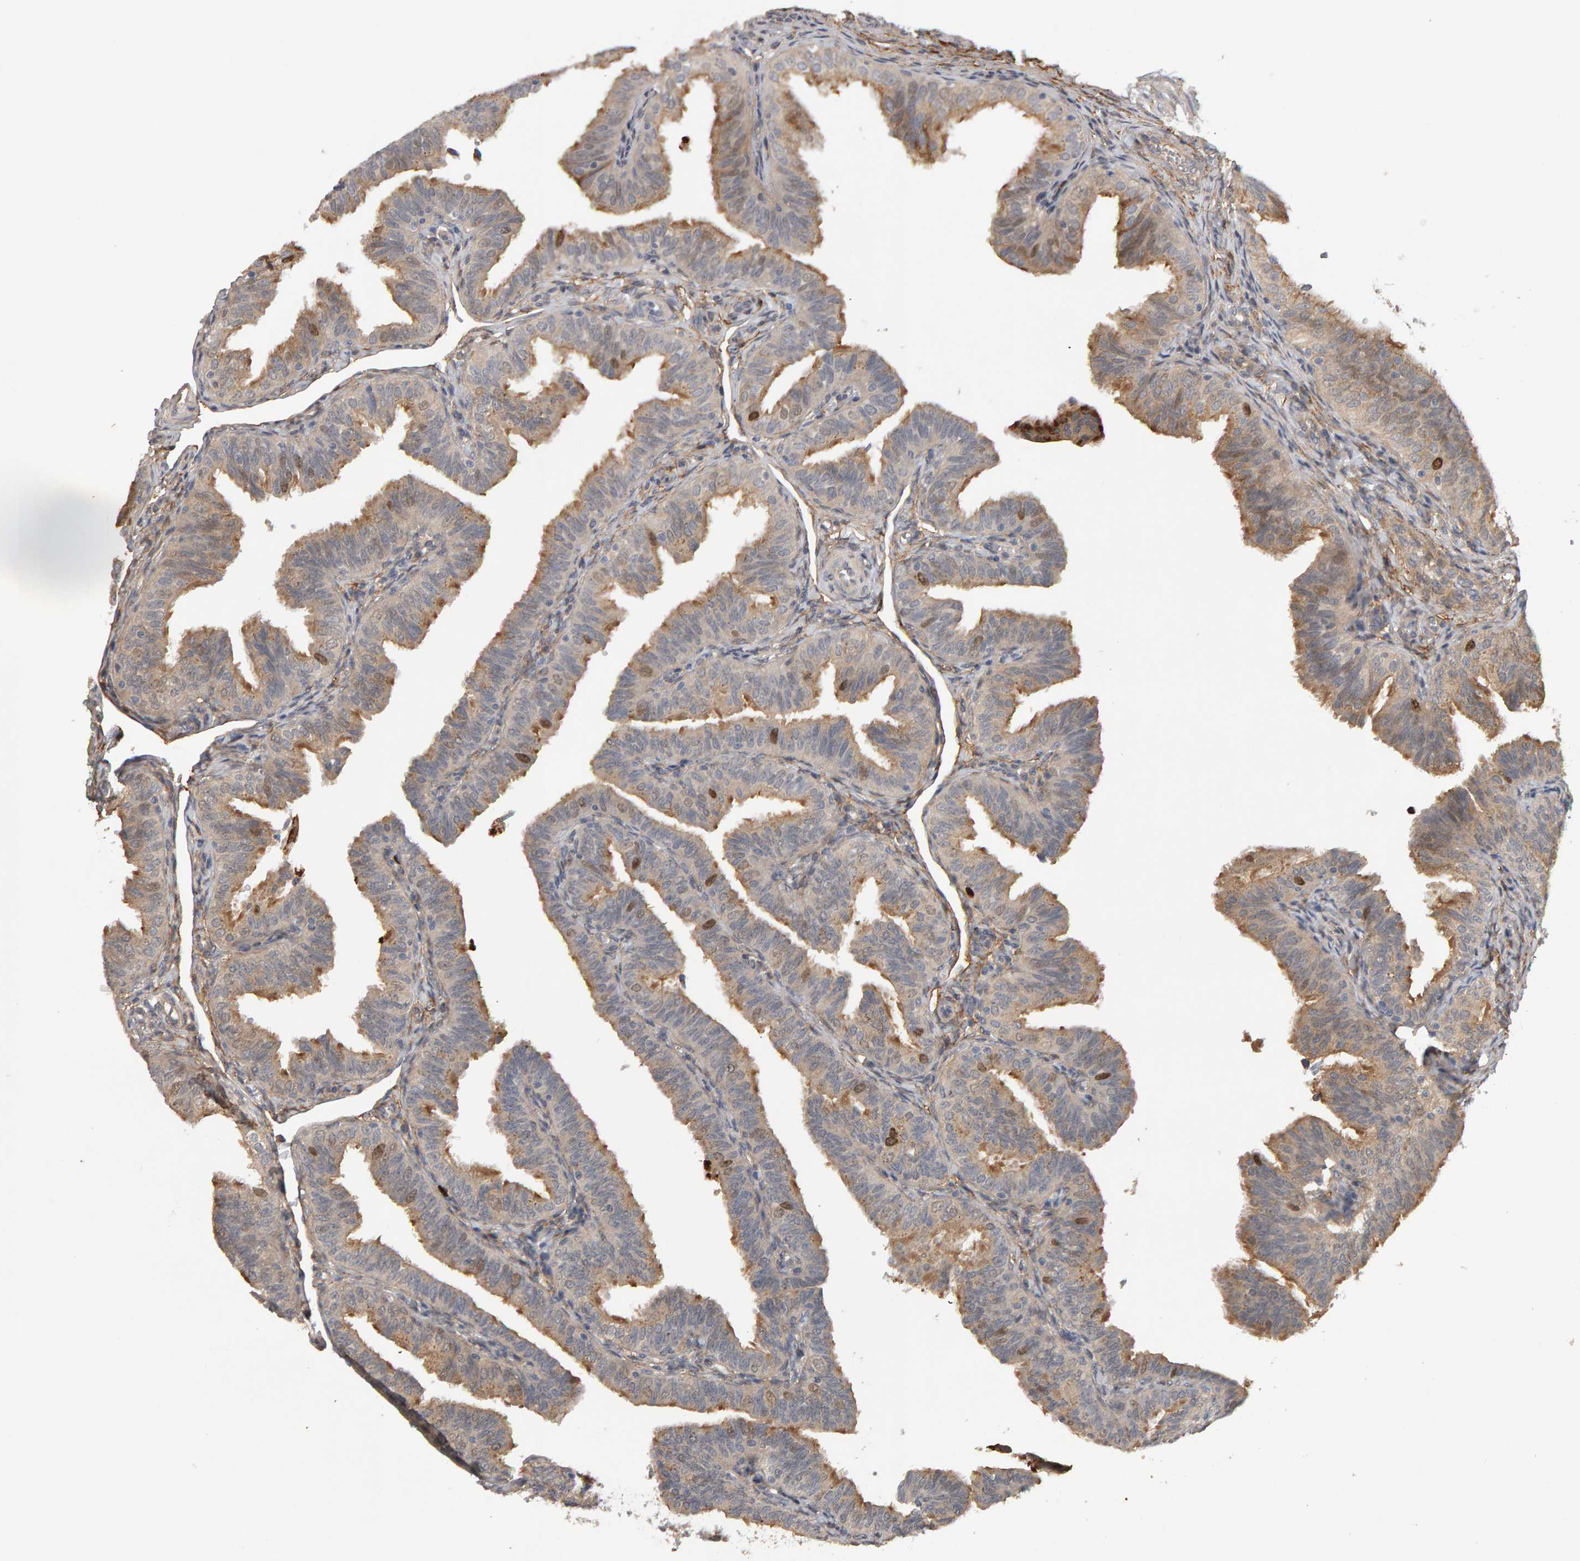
{"staining": {"intensity": "moderate", "quantity": "25%-75%", "location": "cytoplasmic/membranous,nuclear"}, "tissue": "fallopian tube", "cell_type": "Glandular cells", "image_type": "normal", "snomed": [{"axis": "morphology", "description": "Normal tissue, NOS"}, {"axis": "topography", "description": "Fallopian tube"}], "caption": "Unremarkable fallopian tube was stained to show a protein in brown. There is medium levels of moderate cytoplasmic/membranous,nuclear staining in approximately 25%-75% of glandular cells. The protein of interest is stained brown, and the nuclei are stained in blue (DAB IHC with brightfield microscopy, high magnification).", "gene": "CDCA5", "patient": {"sex": "female", "age": 35}}